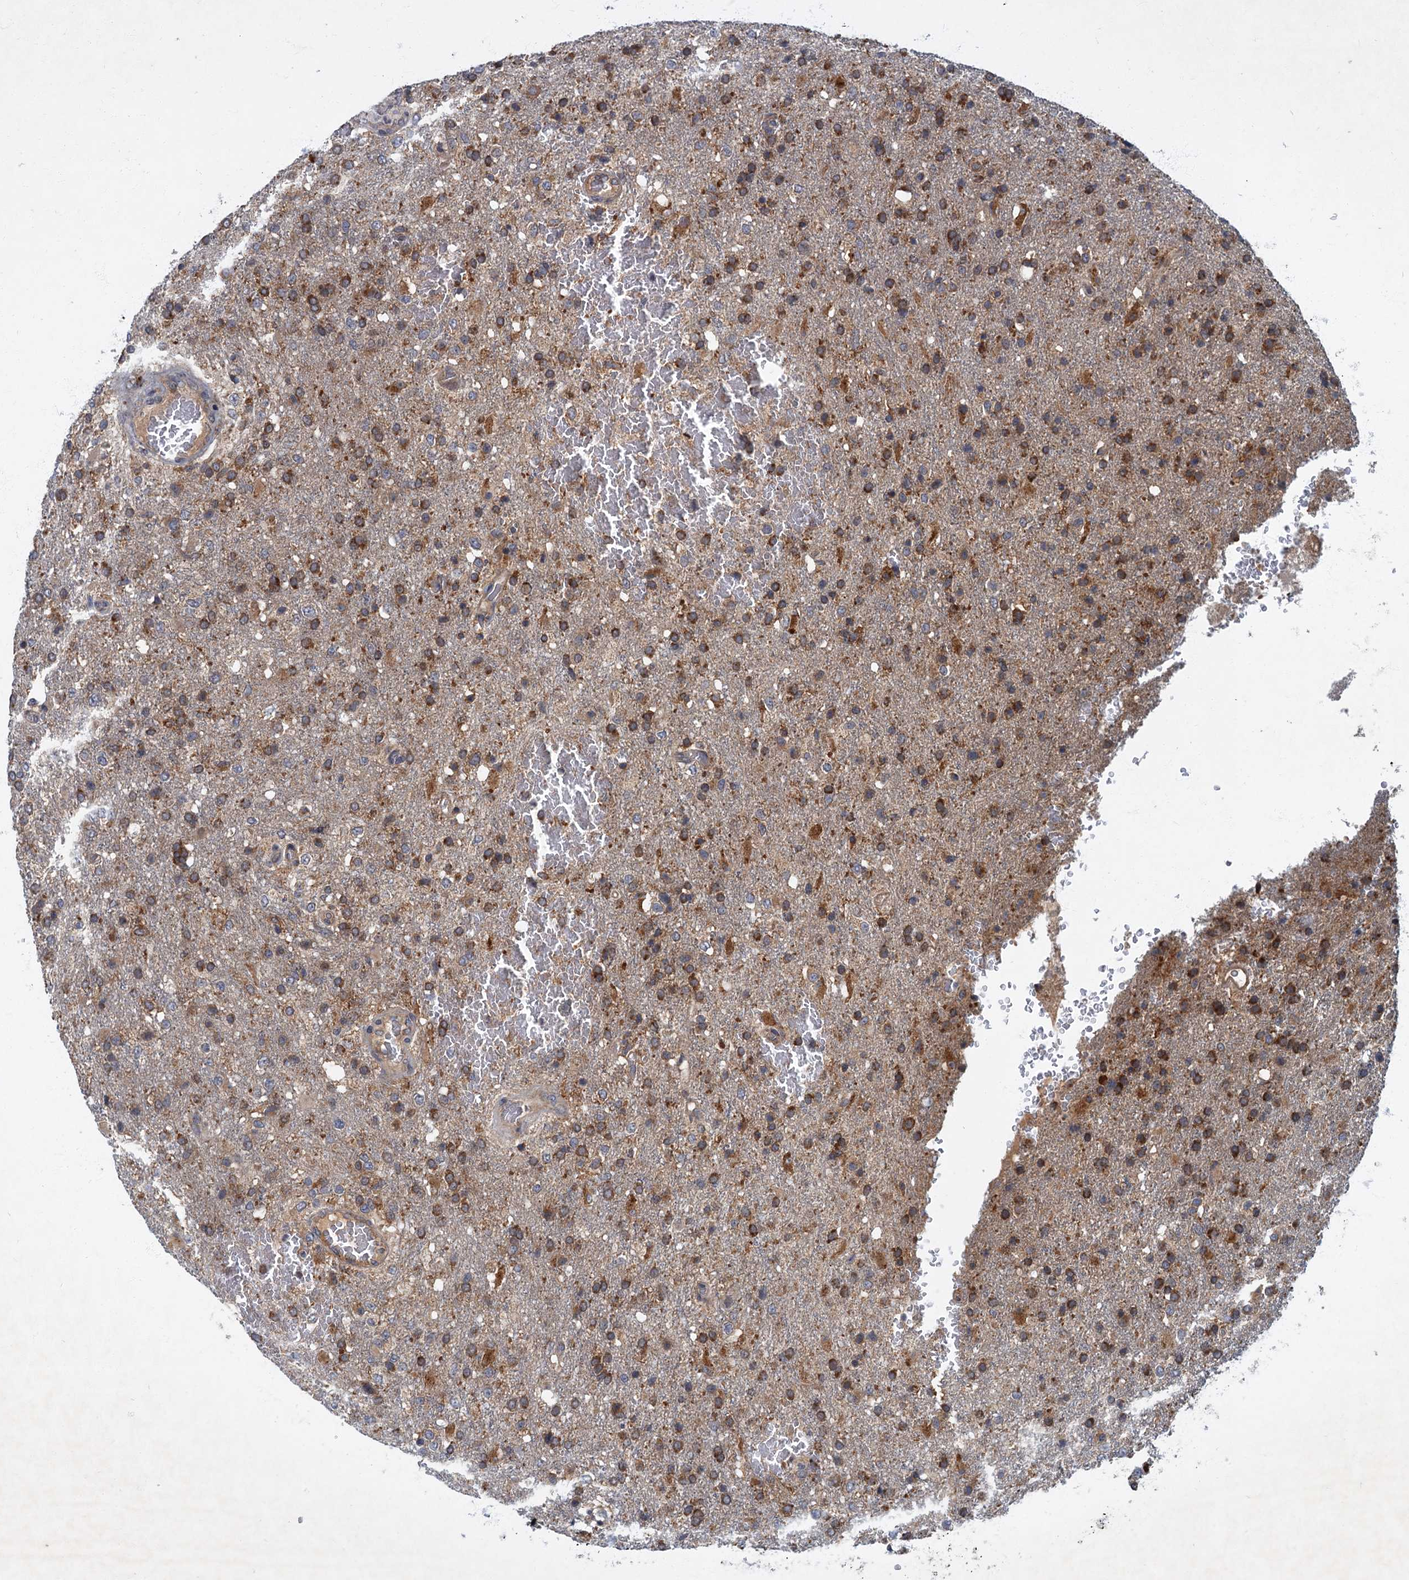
{"staining": {"intensity": "moderate", "quantity": ">75%", "location": "cytoplasmic/membranous"}, "tissue": "glioma", "cell_type": "Tumor cells", "image_type": "cancer", "snomed": [{"axis": "morphology", "description": "Glioma, malignant, High grade"}, {"axis": "topography", "description": "Brain"}], "caption": "A histopathology image of glioma stained for a protein exhibits moderate cytoplasmic/membranous brown staining in tumor cells.", "gene": "SLC11A2", "patient": {"sex": "female", "age": 74}}